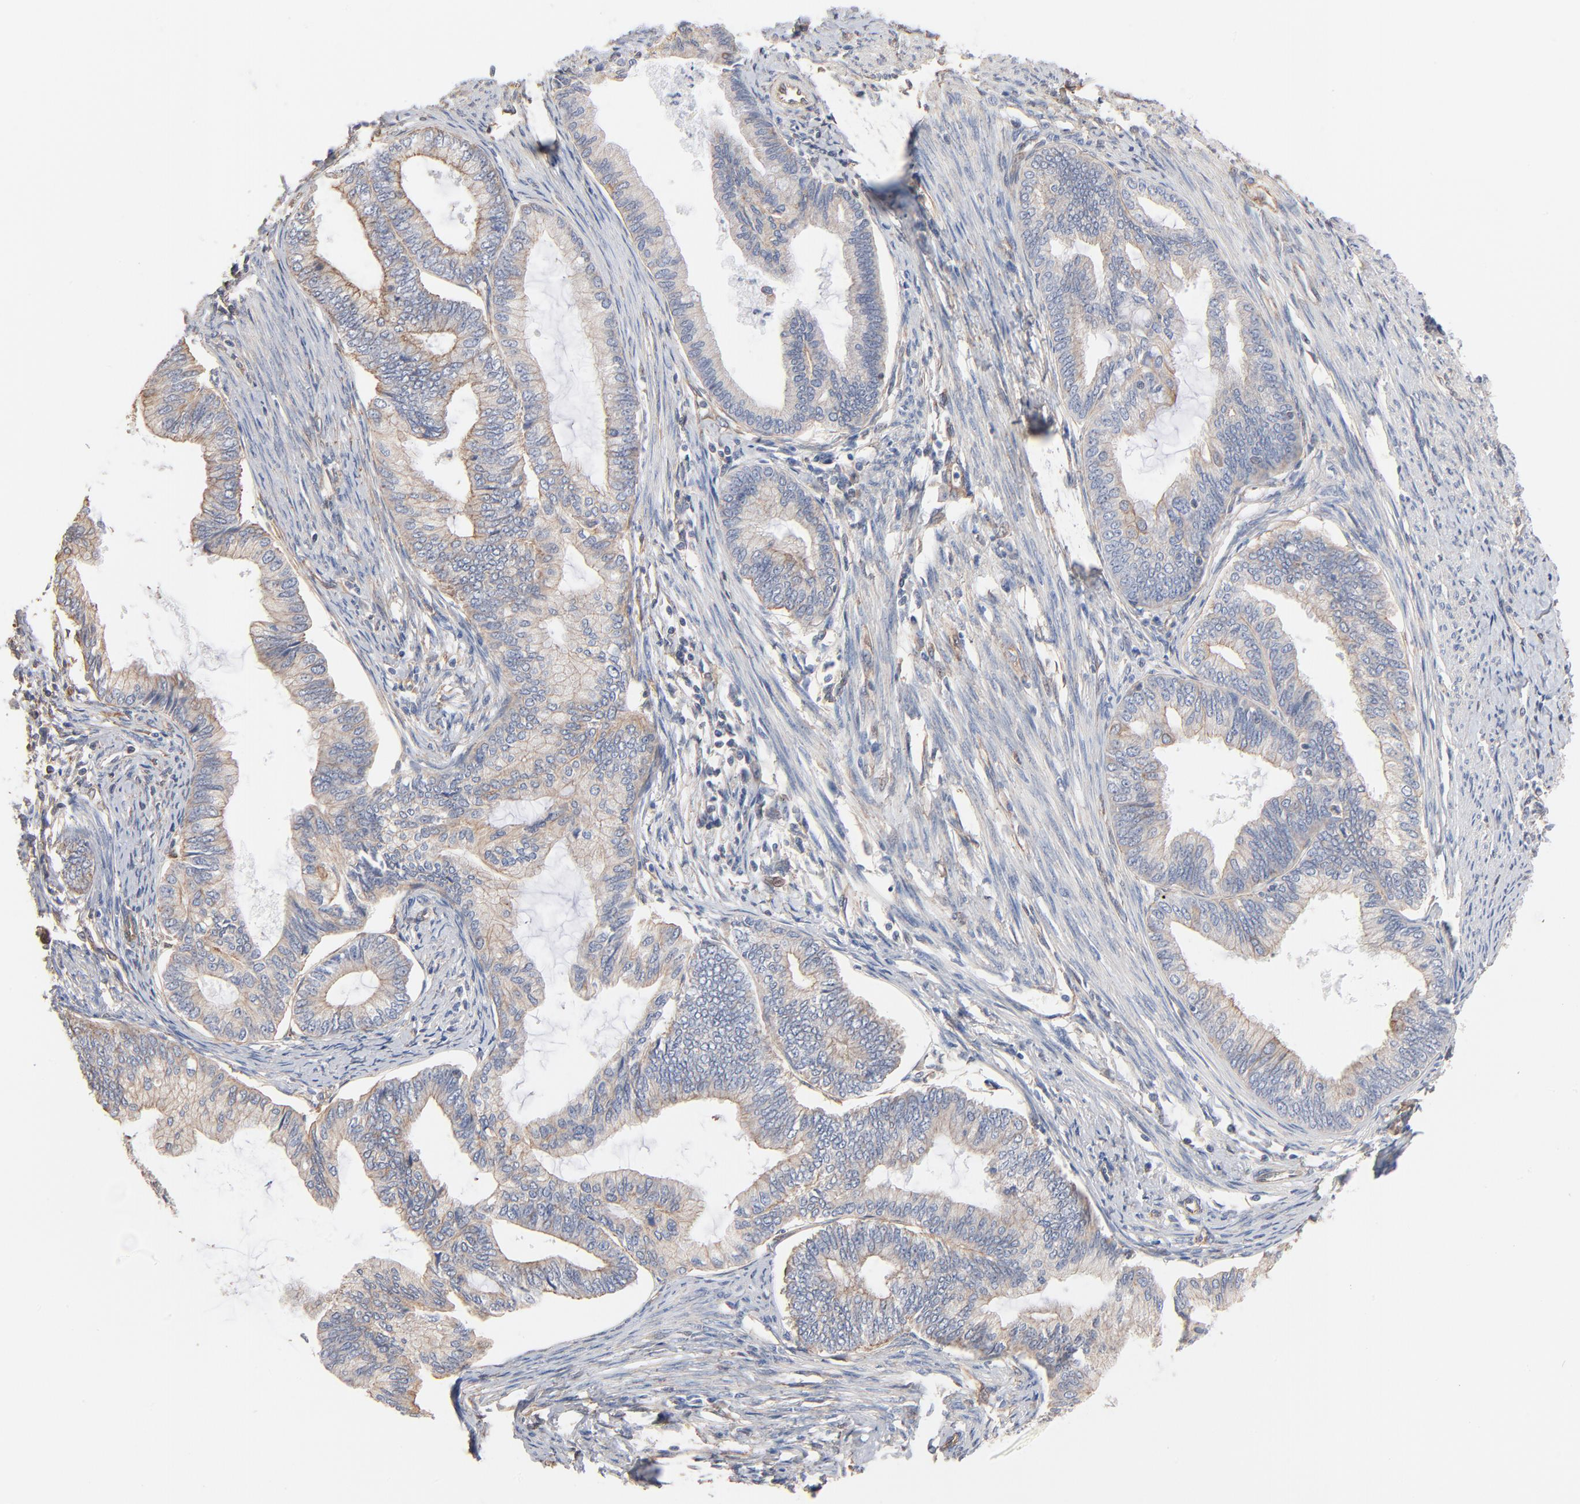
{"staining": {"intensity": "negative", "quantity": "none", "location": "none"}, "tissue": "endometrial cancer", "cell_type": "Tumor cells", "image_type": "cancer", "snomed": [{"axis": "morphology", "description": "Adenocarcinoma, NOS"}, {"axis": "topography", "description": "Endometrium"}], "caption": "Human endometrial cancer stained for a protein using IHC shows no staining in tumor cells.", "gene": "ABCD4", "patient": {"sex": "female", "age": 86}}